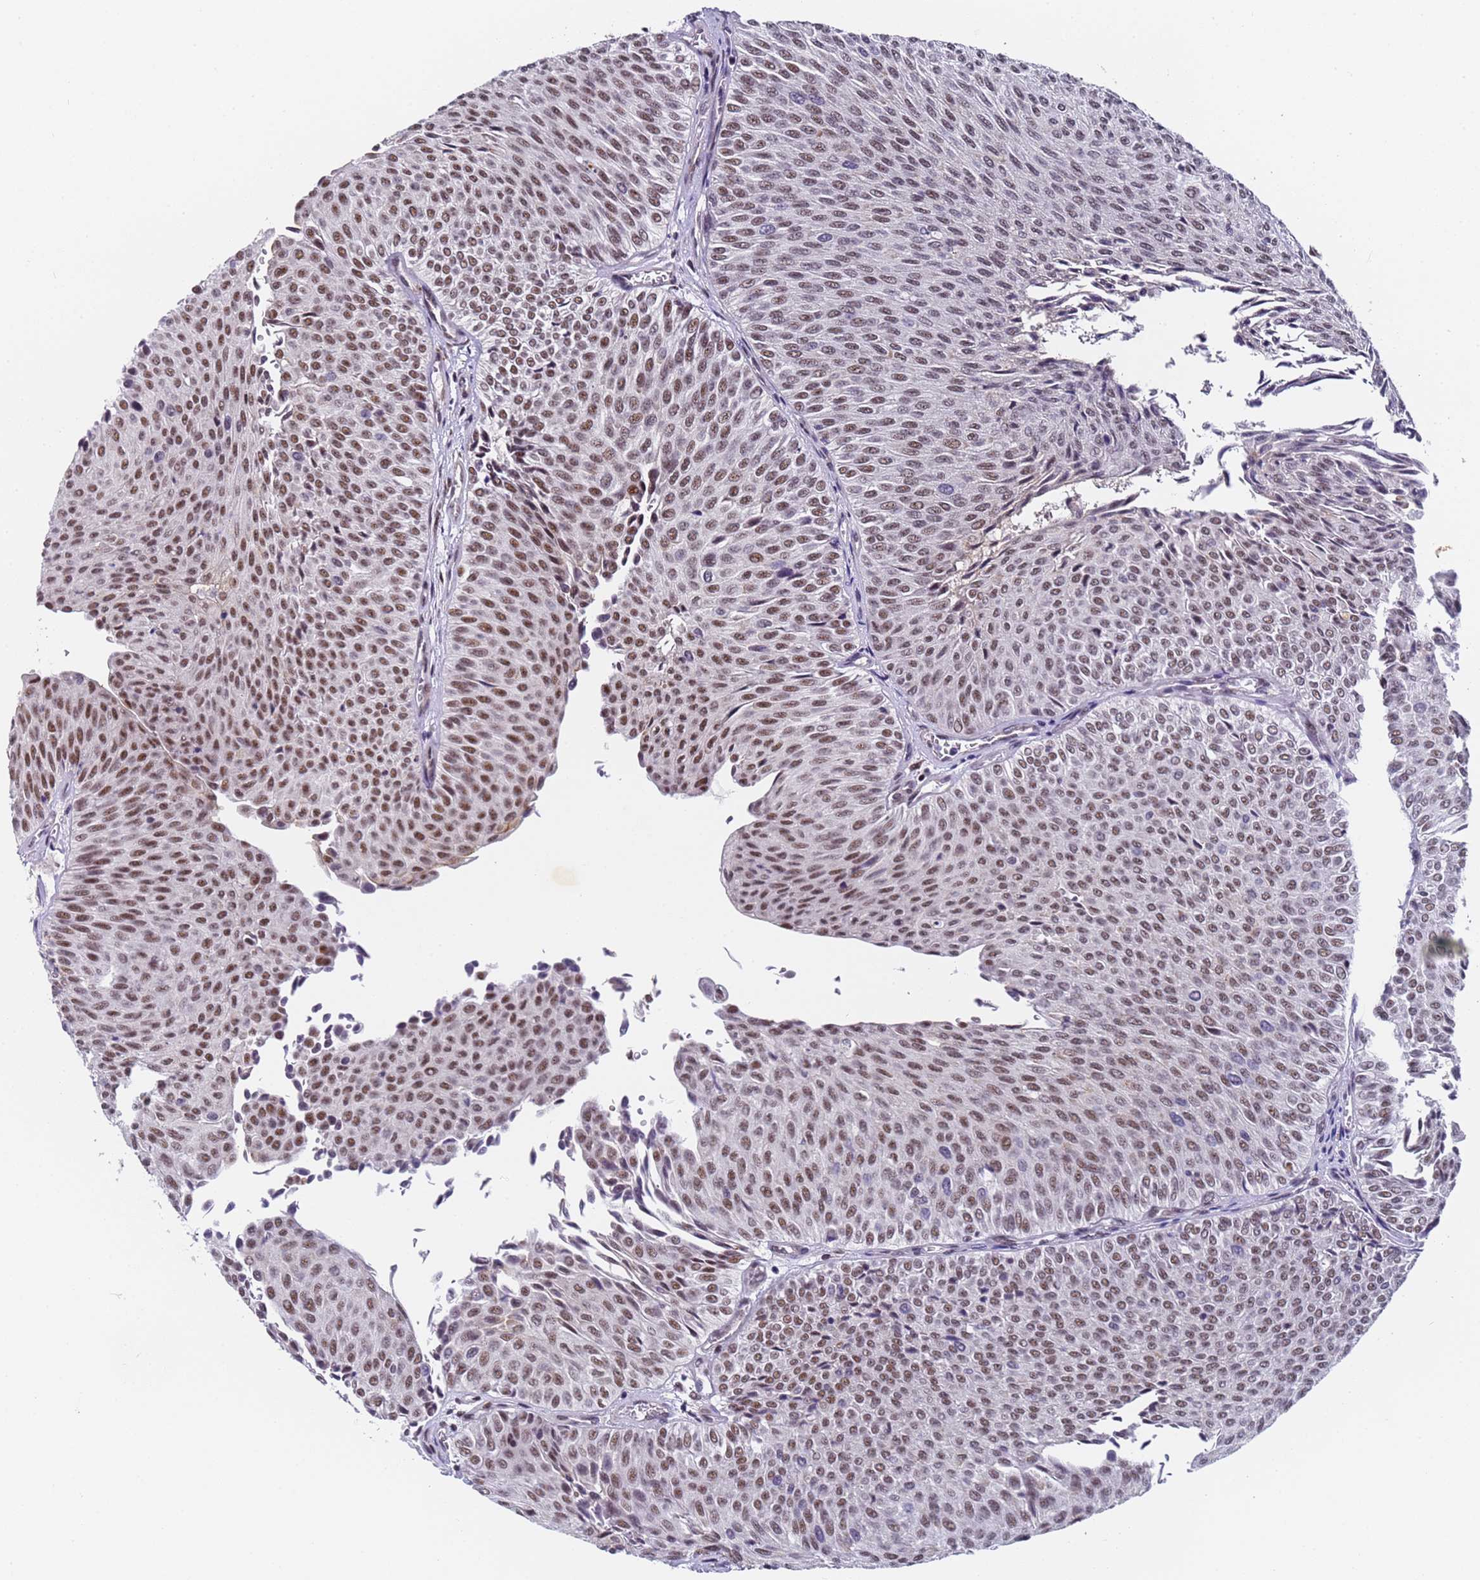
{"staining": {"intensity": "moderate", "quantity": ">75%", "location": "nuclear"}, "tissue": "urothelial cancer", "cell_type": "Tumor cells", "image_type": "cancer", "snomed": [{"axis": "morphology", "description": "Urothelial carcinoma, Low grade"}, {"axis": "topography", "description": "Urinary bladder"}], "caption": "This histopathology image displays immunohistochemistry (IHC) staining of urothelial cancer, with medium moderate nuclear expression in about >75% of tumor cells.", "gene": "FNBP4", "patient": {"sex": "male", "age": 78}}